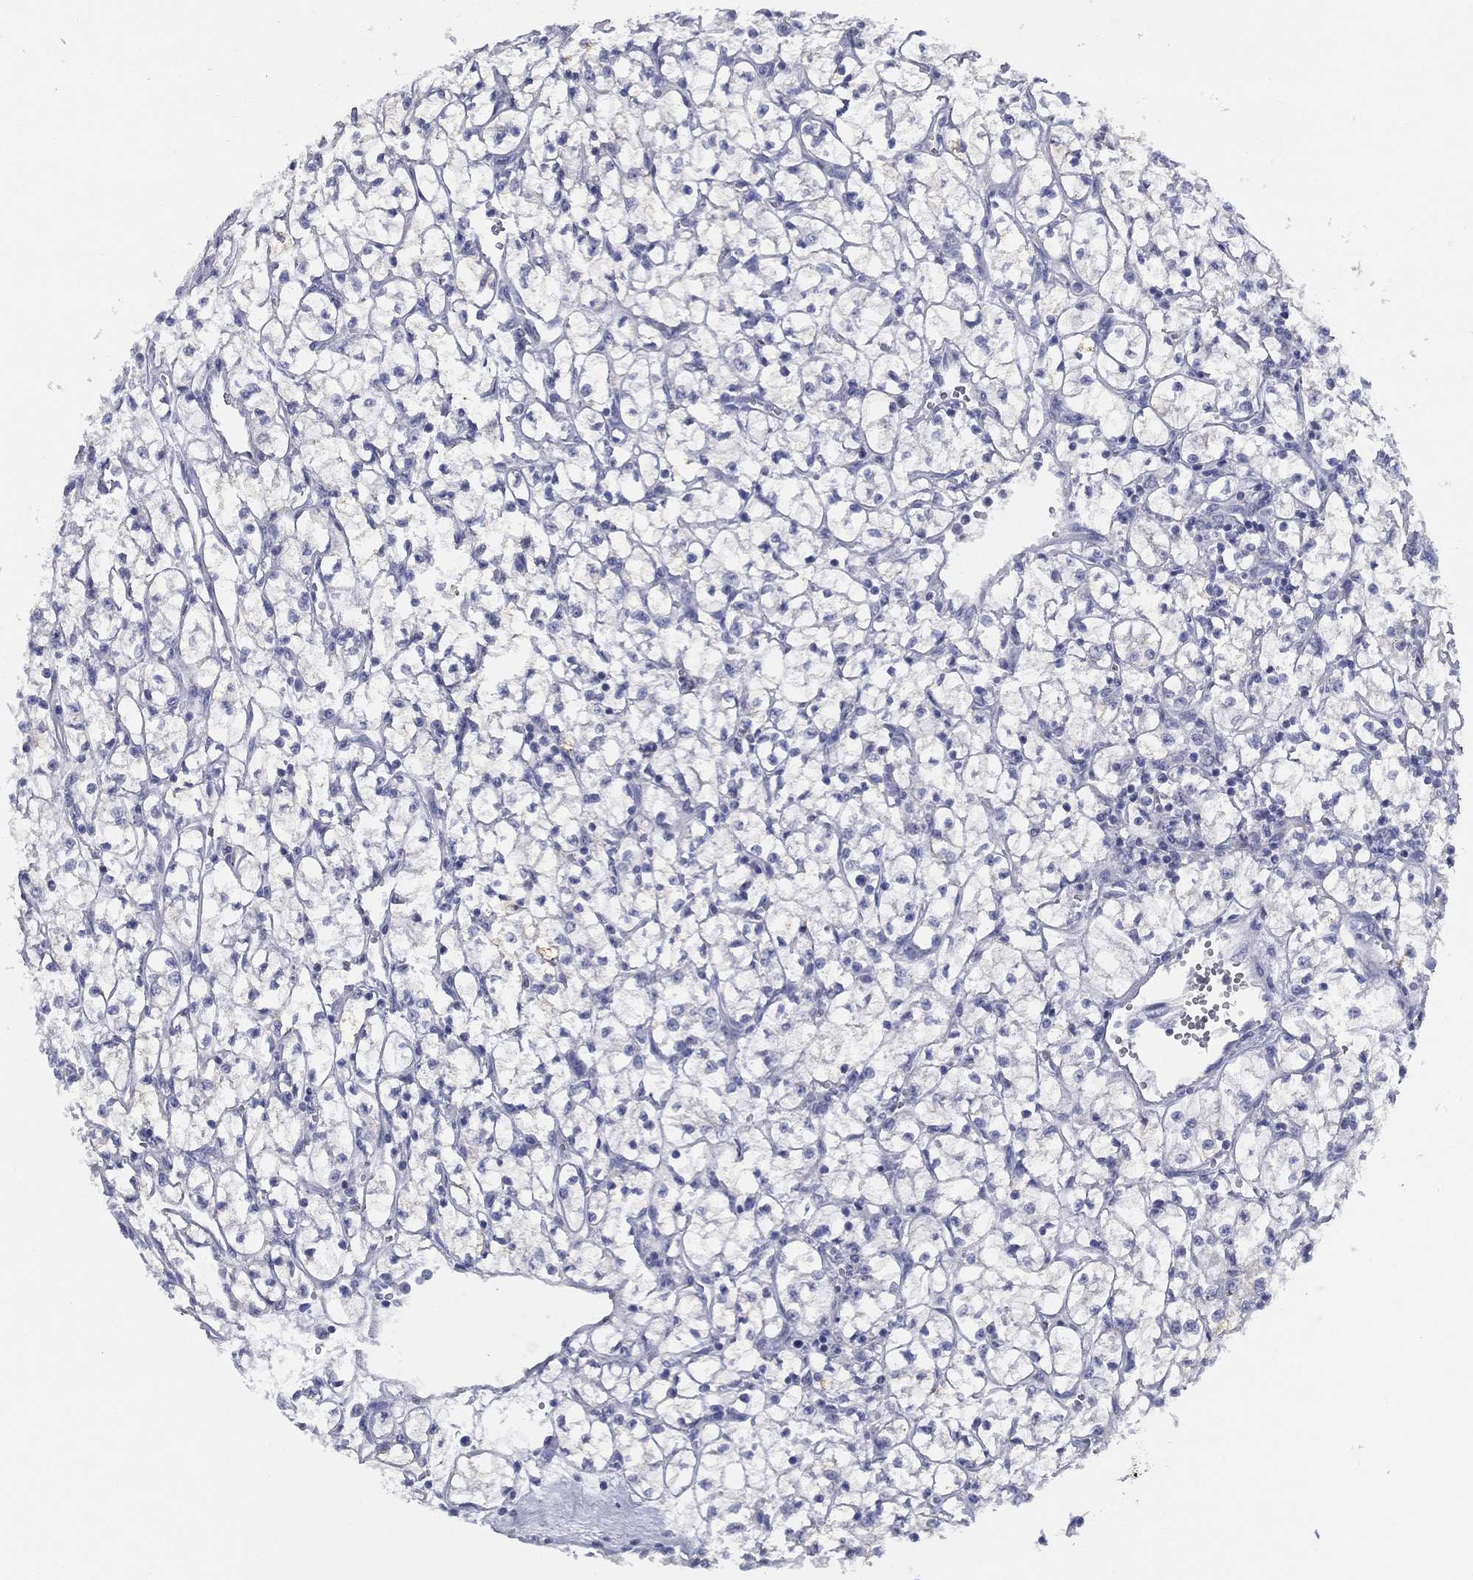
{"staining": {"intensity": "negative", "quantity": "none", "location": "none"}, "tissue": "renal cancer", "cell_type": "Tumor cells", "image_type": "cancer", "snomed": [{"axis": "morphology", "description": "Adenocarcinoma, NOS"}, {"axis": "topography", "description": "Kidney"}], "caption": "This image is of renal cancer stained with immunohistochemistry (IHC) to label a protein in brown with the nuclei are counter-stained blue. There is no staining in tumor cells. The staining was performed using DAB to visualize the protein expression in brown, while the nuclei were stained in blue with hematoxylin (Magnification: 20x).", "gene": "SLC13A4", "patient": {"sex": "female", "age": 64}}